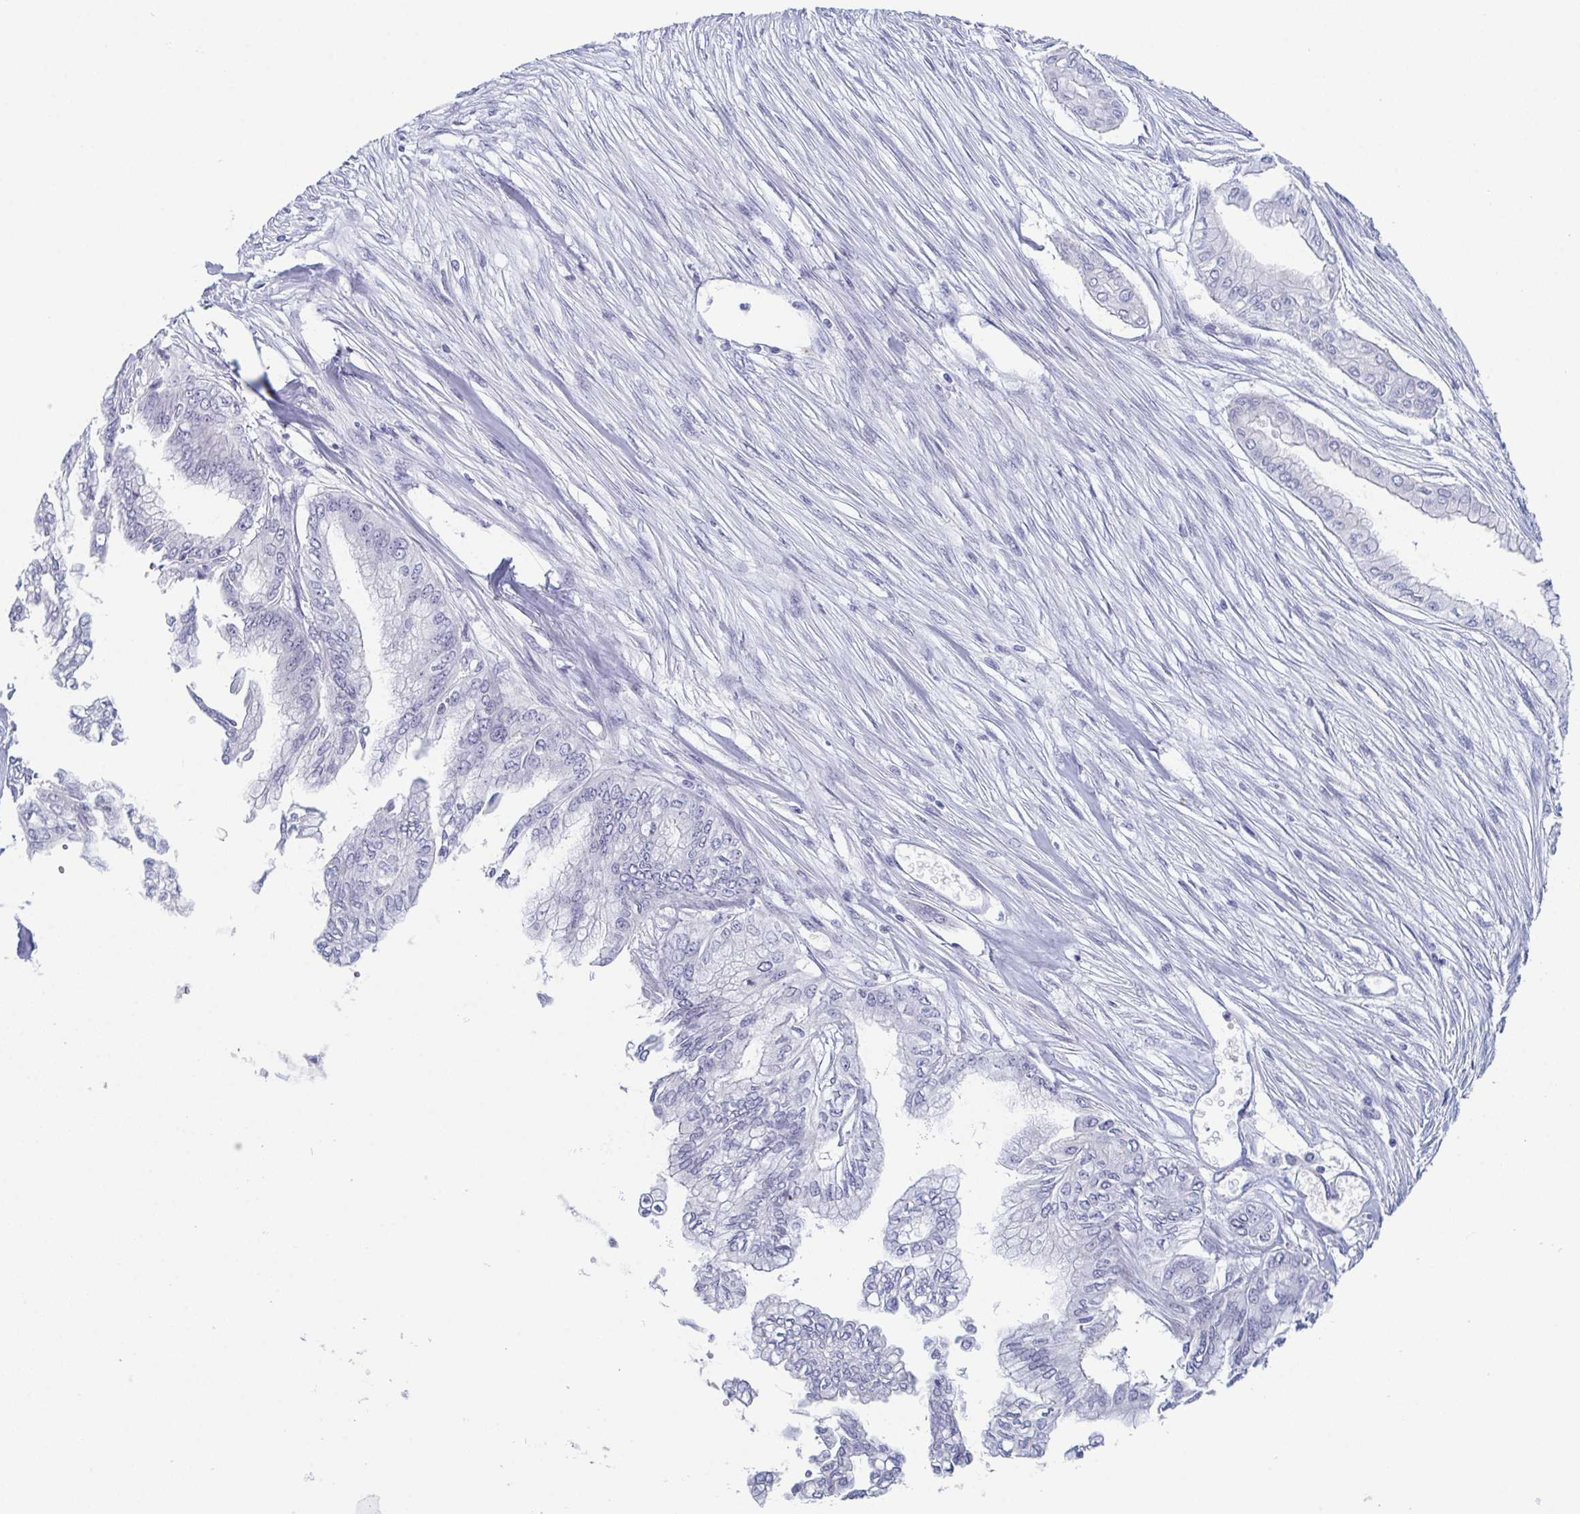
{"staining": {"intensity": "negative", "quantity": "none", "location": "none"}, "tissue": "pancreatic cancer", "cell_type": "Tumor cells", "image_type": "cancer", "snomed": [{"axis": "morphology", "description": "Adenocarcinoma, NOS"}, {"axis": "topography", "description": "Pancreas"}], "caption": "Human pancreatic cancer stained for a protein using IHC displays no staining in tumor cells.", "gene": "ZFP64", "patient": {"sex": "female", "age": 68}}